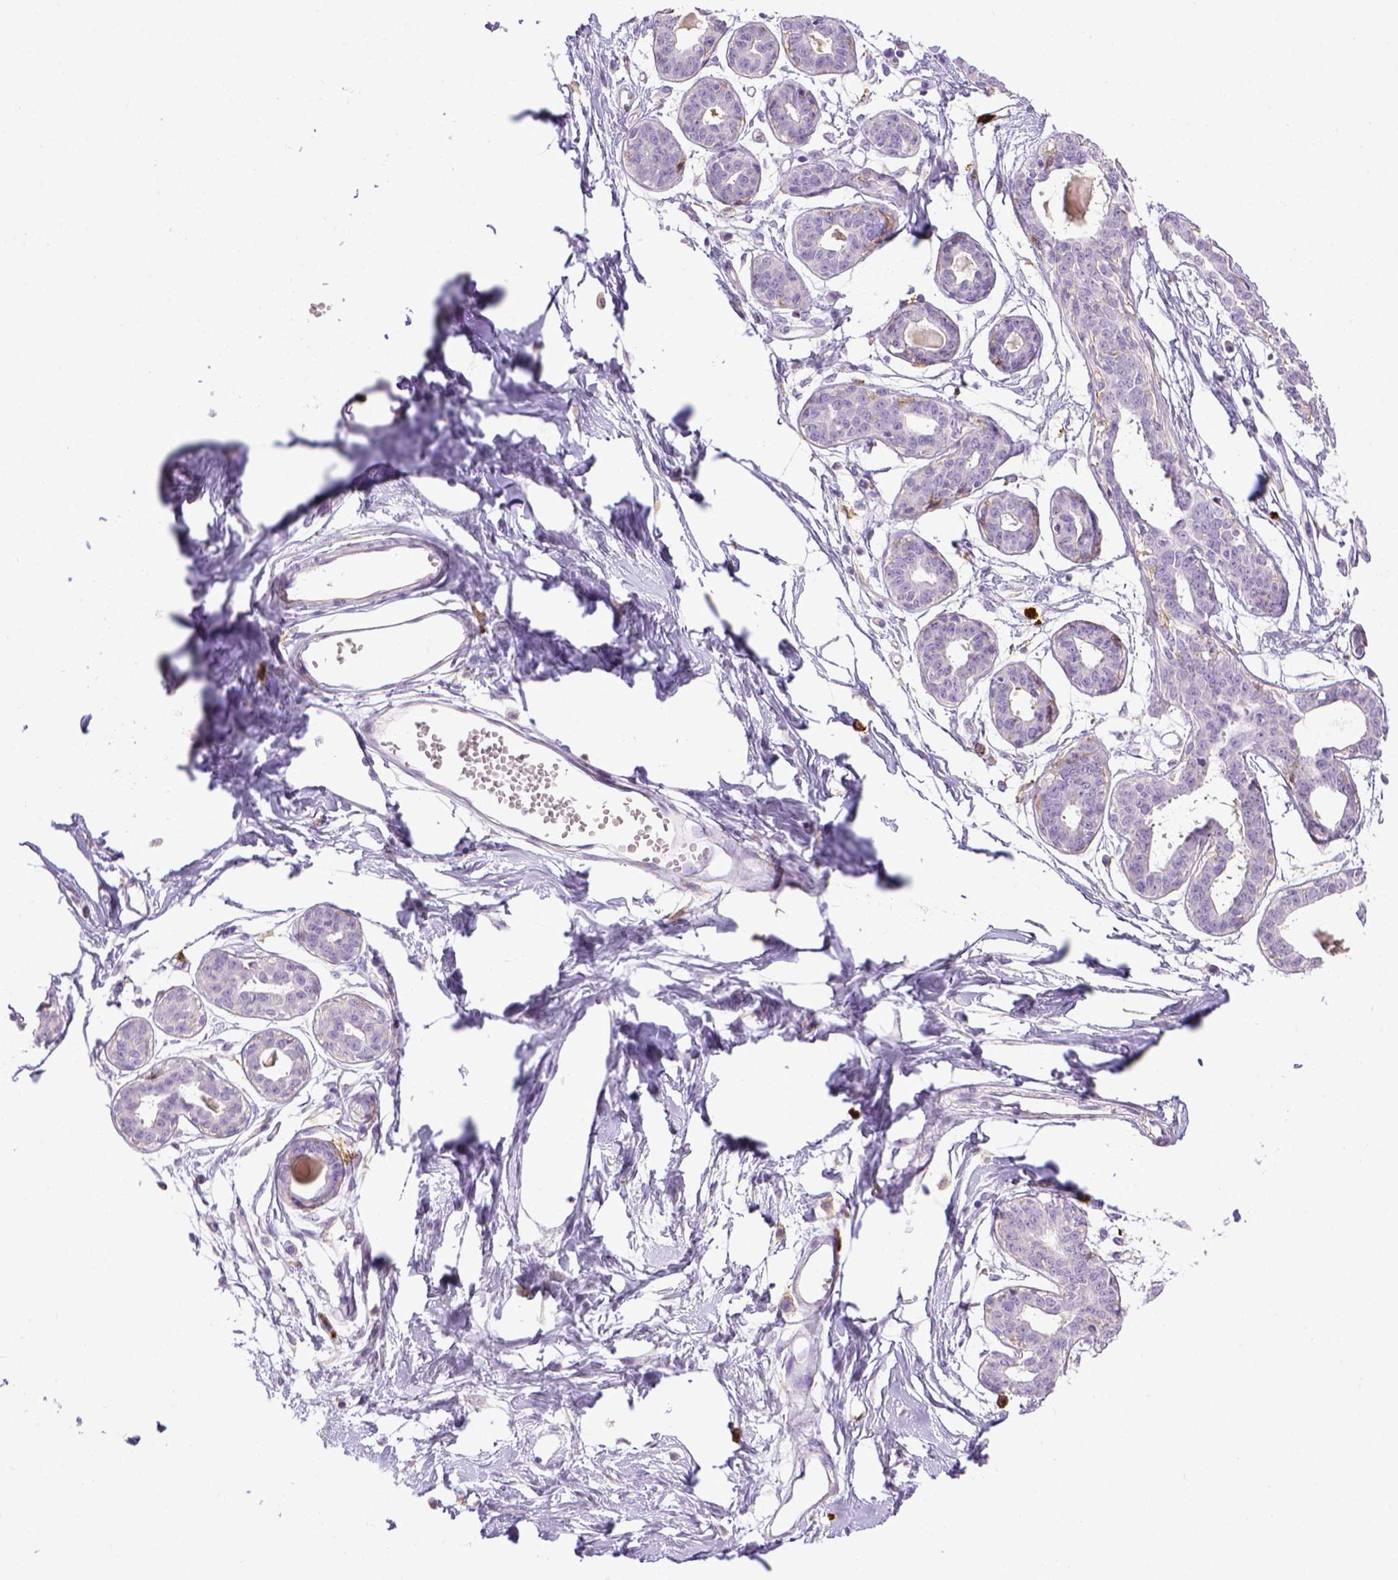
{"staining": {"intensity": "negative", "quantity": "none", "location": "none"}, "tissue": "breast", "cell_type": "Adipocytes", "image_type": "normal", "snomed": [{"axis": "morphology", "description": "Normal tissue, NOS"}, {"axis": "topography", "description": "Breast"}], "caption": "Immunohistochemistry of benign breast exhibits no positivity in adipocytes.", "gene": "ITGAM", "patient": {"sex": "female", "age": 45}}